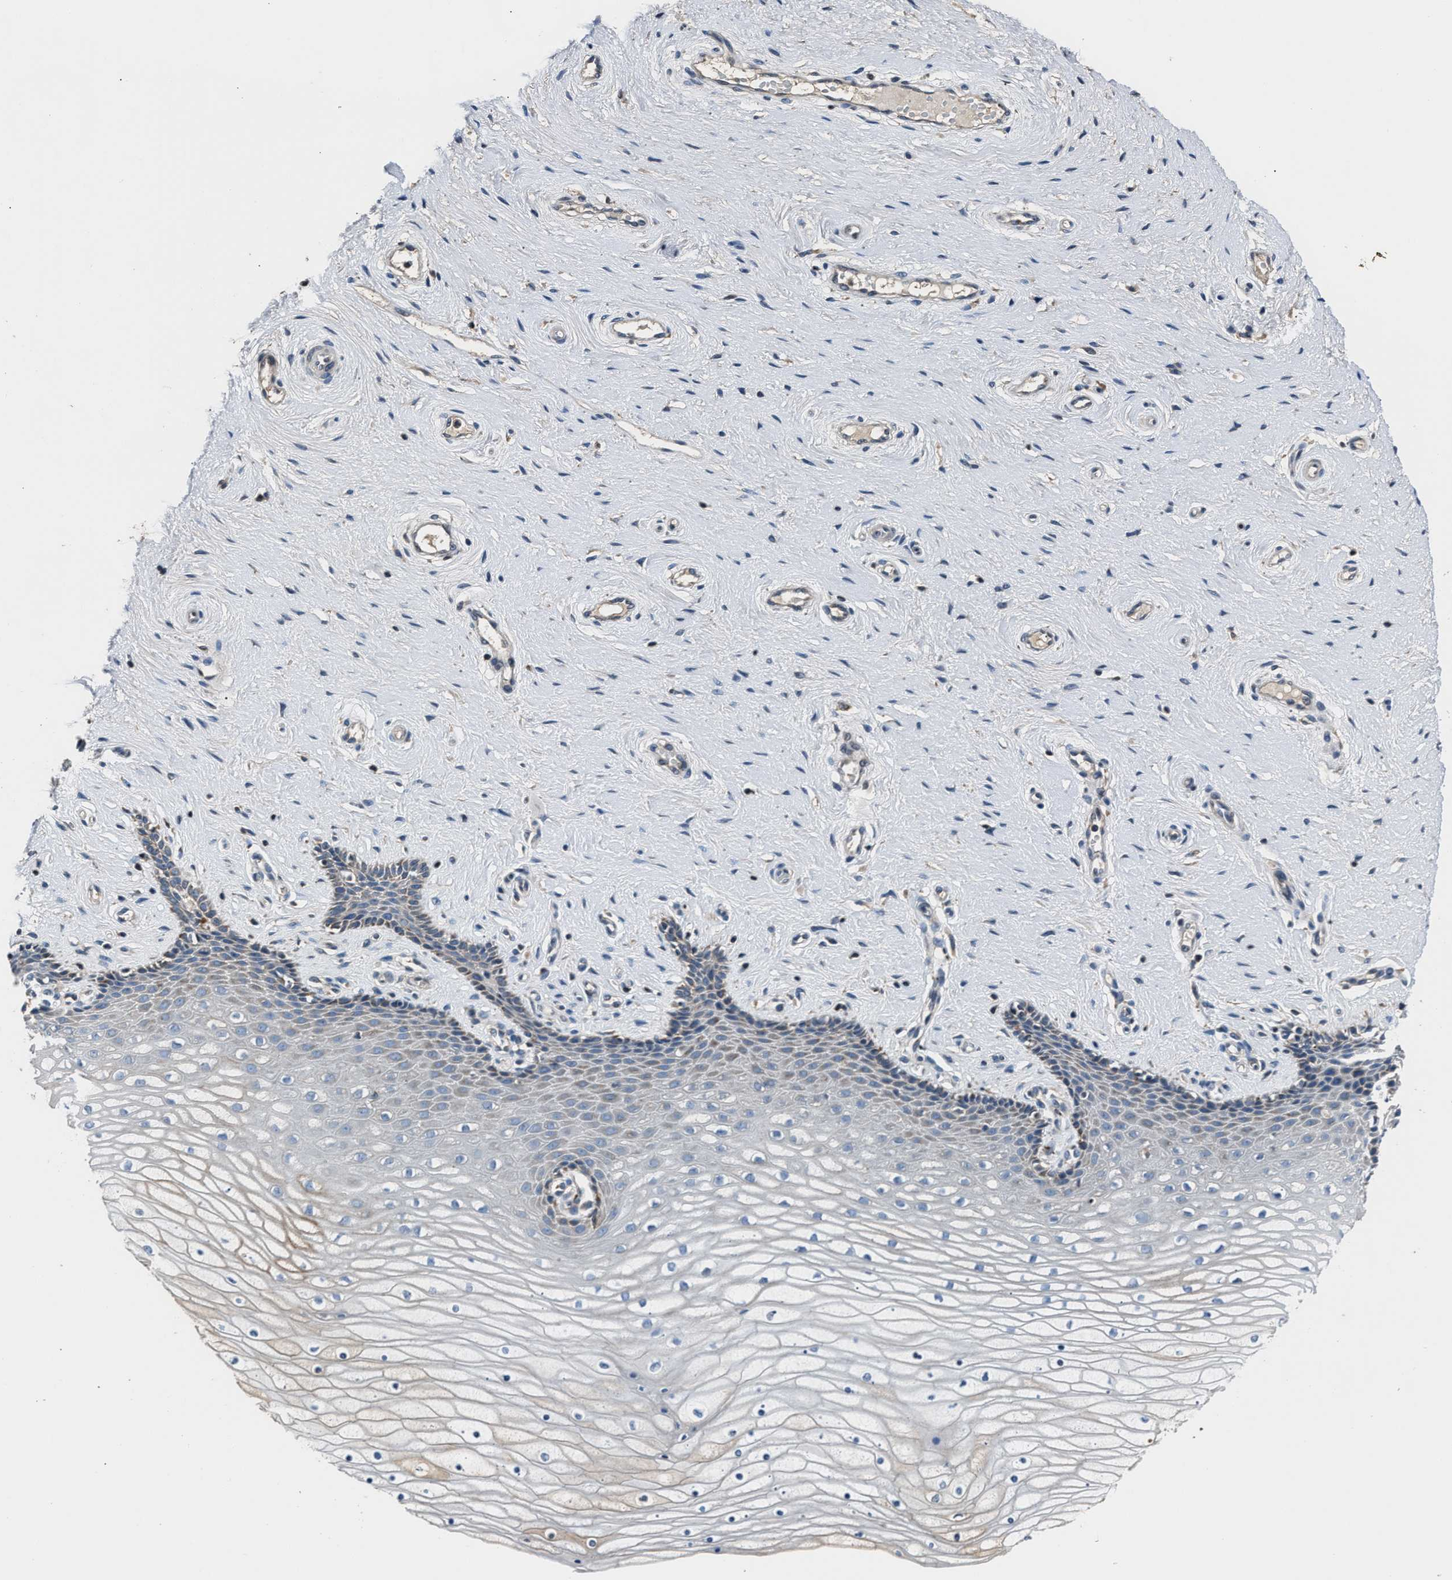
{"staining": {"intensity": "weak", "quantity": "<25%", "location": "cytoplasmic/membranous"}, "tissue": "cervix", "cell_type": "Squamous epithelial cells", "image_type": "normal", "snomed": [{"axis": "morphology", "description": "Normal tissue, NOS"}, {"axis": "topography", "description": "Cervix"}], "caption": "Immunohistochemistry micrograph of normal cervix stained for a protein (brown), which reveals no expression in squamous epithelial cells. (DAB immunohistochemistry (IHC), high magnification).", "gene": "DNAJC24", "patient": {"sex": "female", "age": 39}}